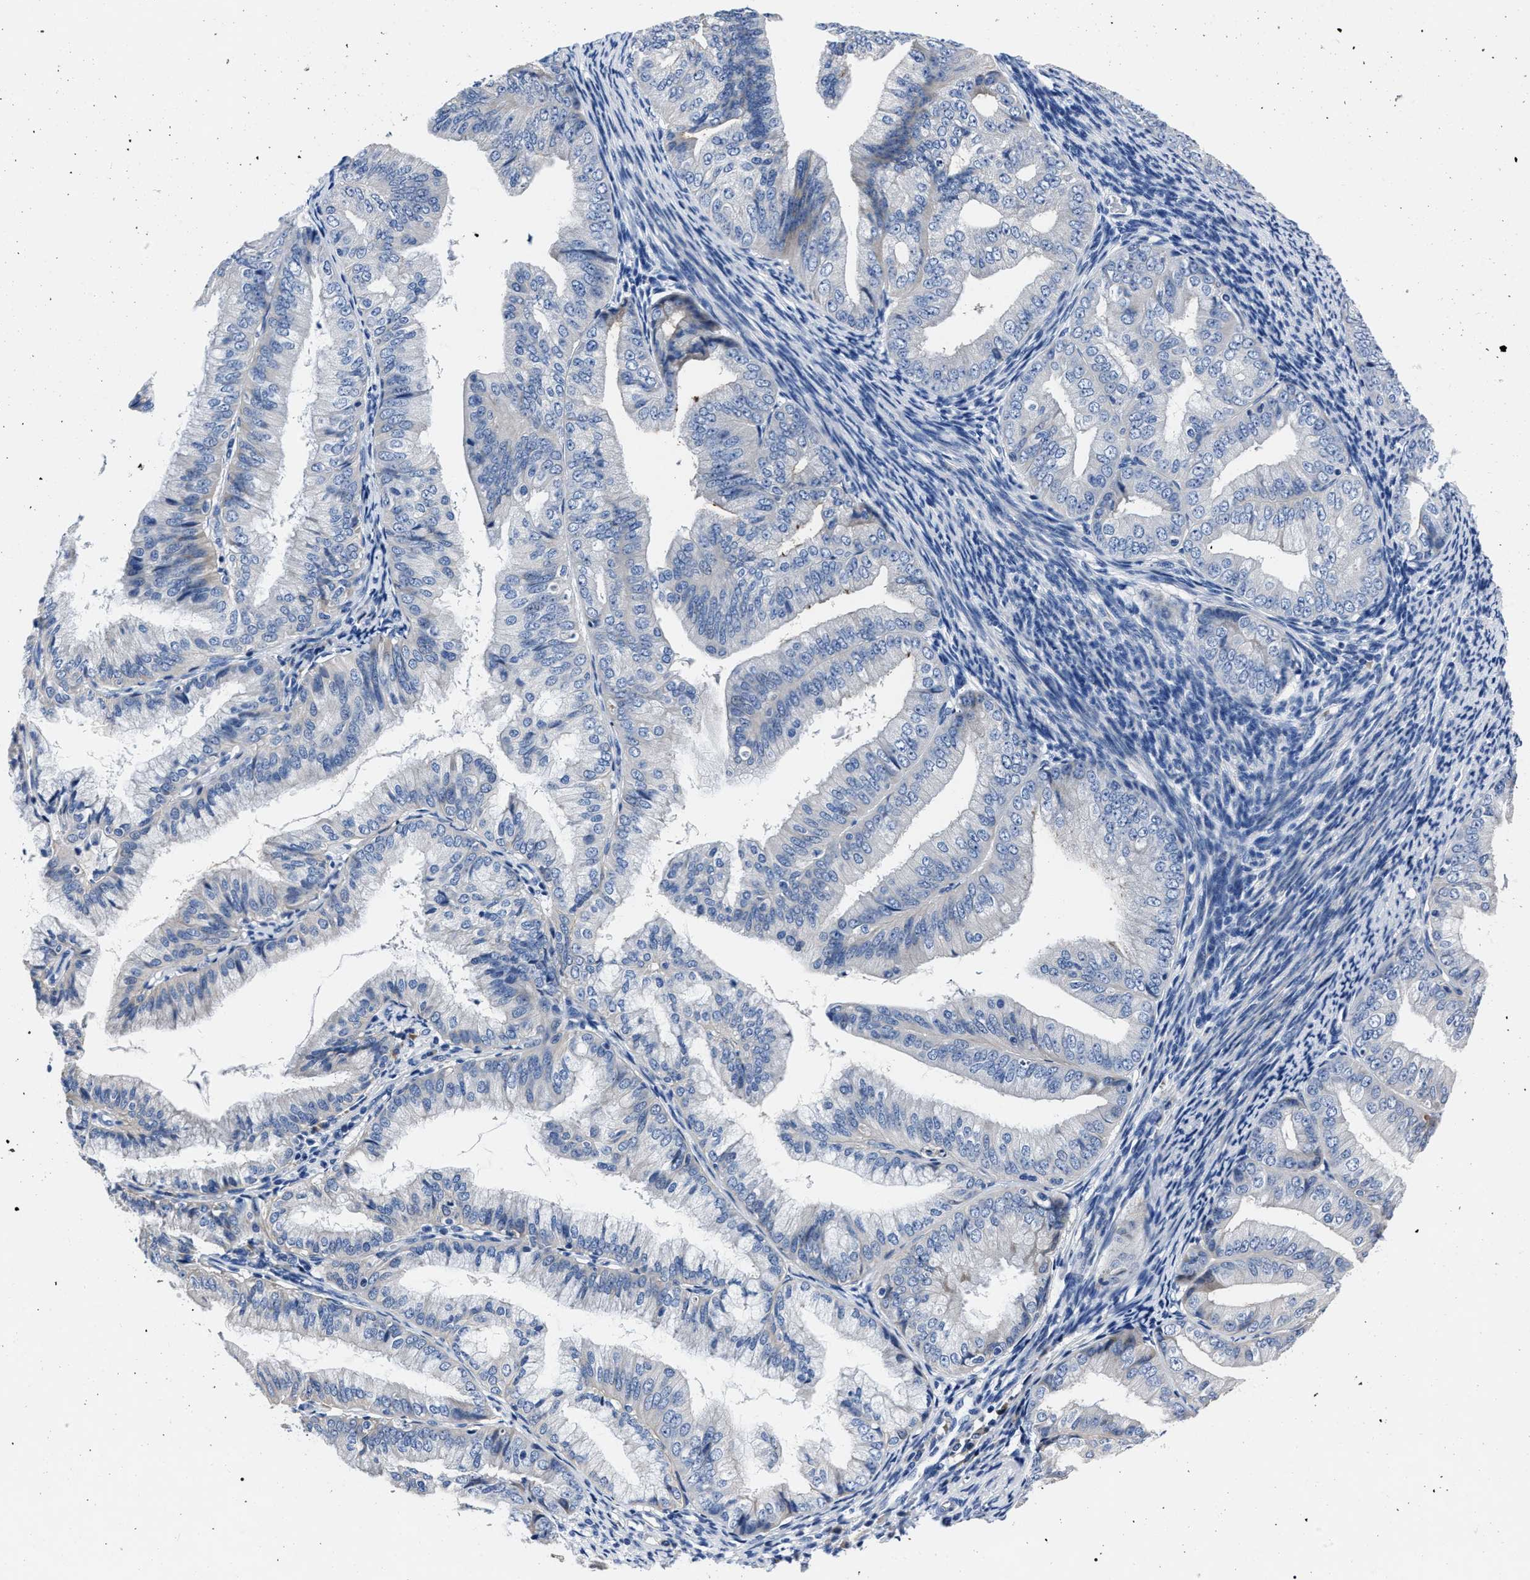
{"staining": {"intensity": "weak", "quantity": "<25%", "location": "cytoplasmic/membranous"}, "tissue": "endometrial cancer", "cell_type": "Tumor cells", "image_type": "cancer", "snomed": [{"axis": "morphology", "description": "Adenocarcinoma, NOS"}, {"axis": "topography", "description": "Endometrium"}], "caption": "Immunohistochemistry of endometrial adenocarcinoma demonstrates no positivity in tumor cells.", "gene": "MOV10L1", "patient": {"sex": "female", "age": 63}}